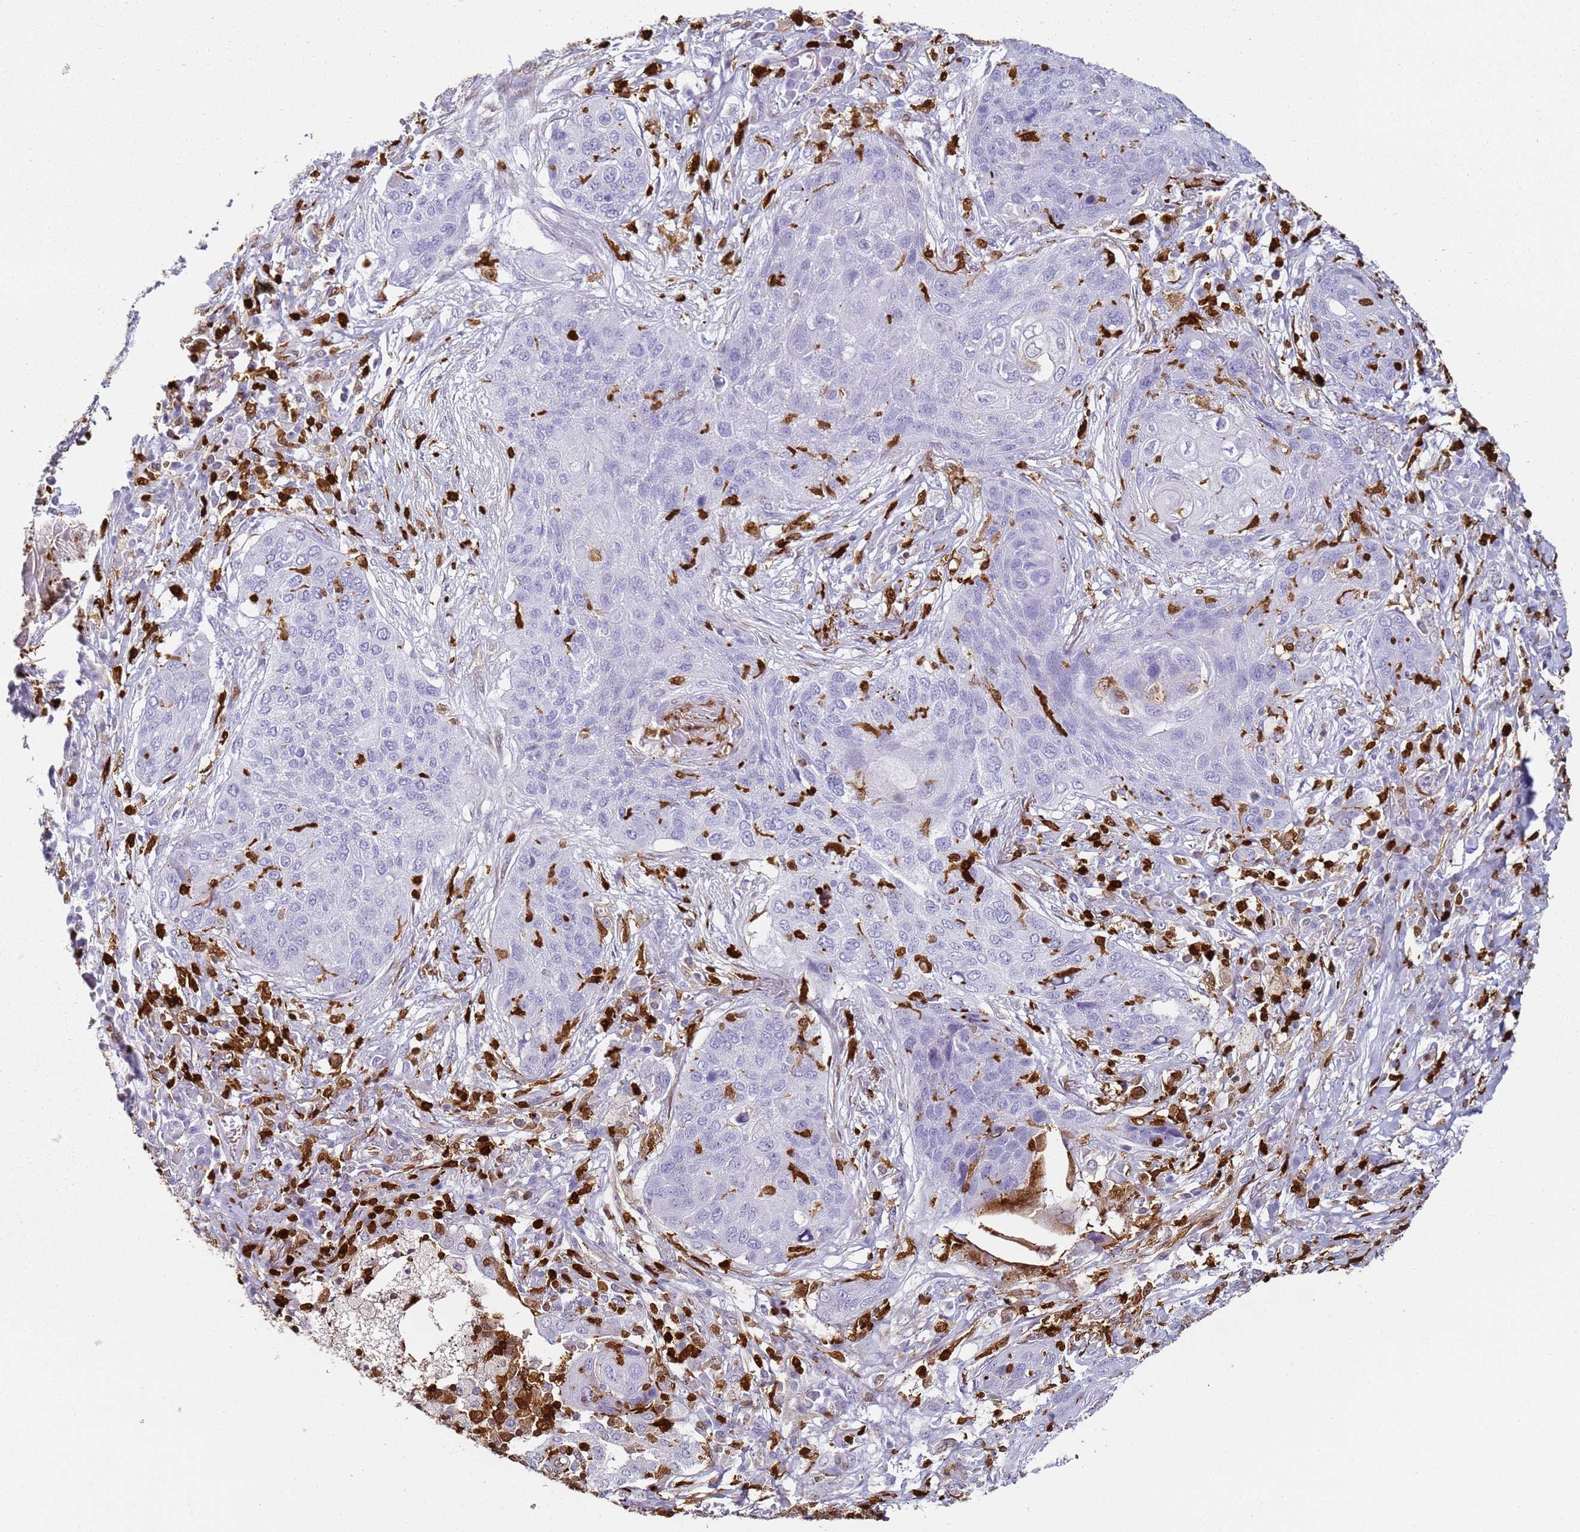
{"staining": {"intensity": "negative", "quantity": "none", "location": "none"}, "tissue": "lung cancer", "cell_type": "Tumor cells", "image_type": "cancer", "snomed": [{"axis": "morphology", "description": "Squamous cell carcinoma, NOS"}, {"axis": "topography", "description": "Lung"}], "caption": "IHC micrograph of neoplastic tissue: lung cancer (squamous cell carcinoma) stained with DAB shows no significant protein staining in tumor cells.", "gene": "S100A4", "patient": {"sex": "female", "age": 63}}